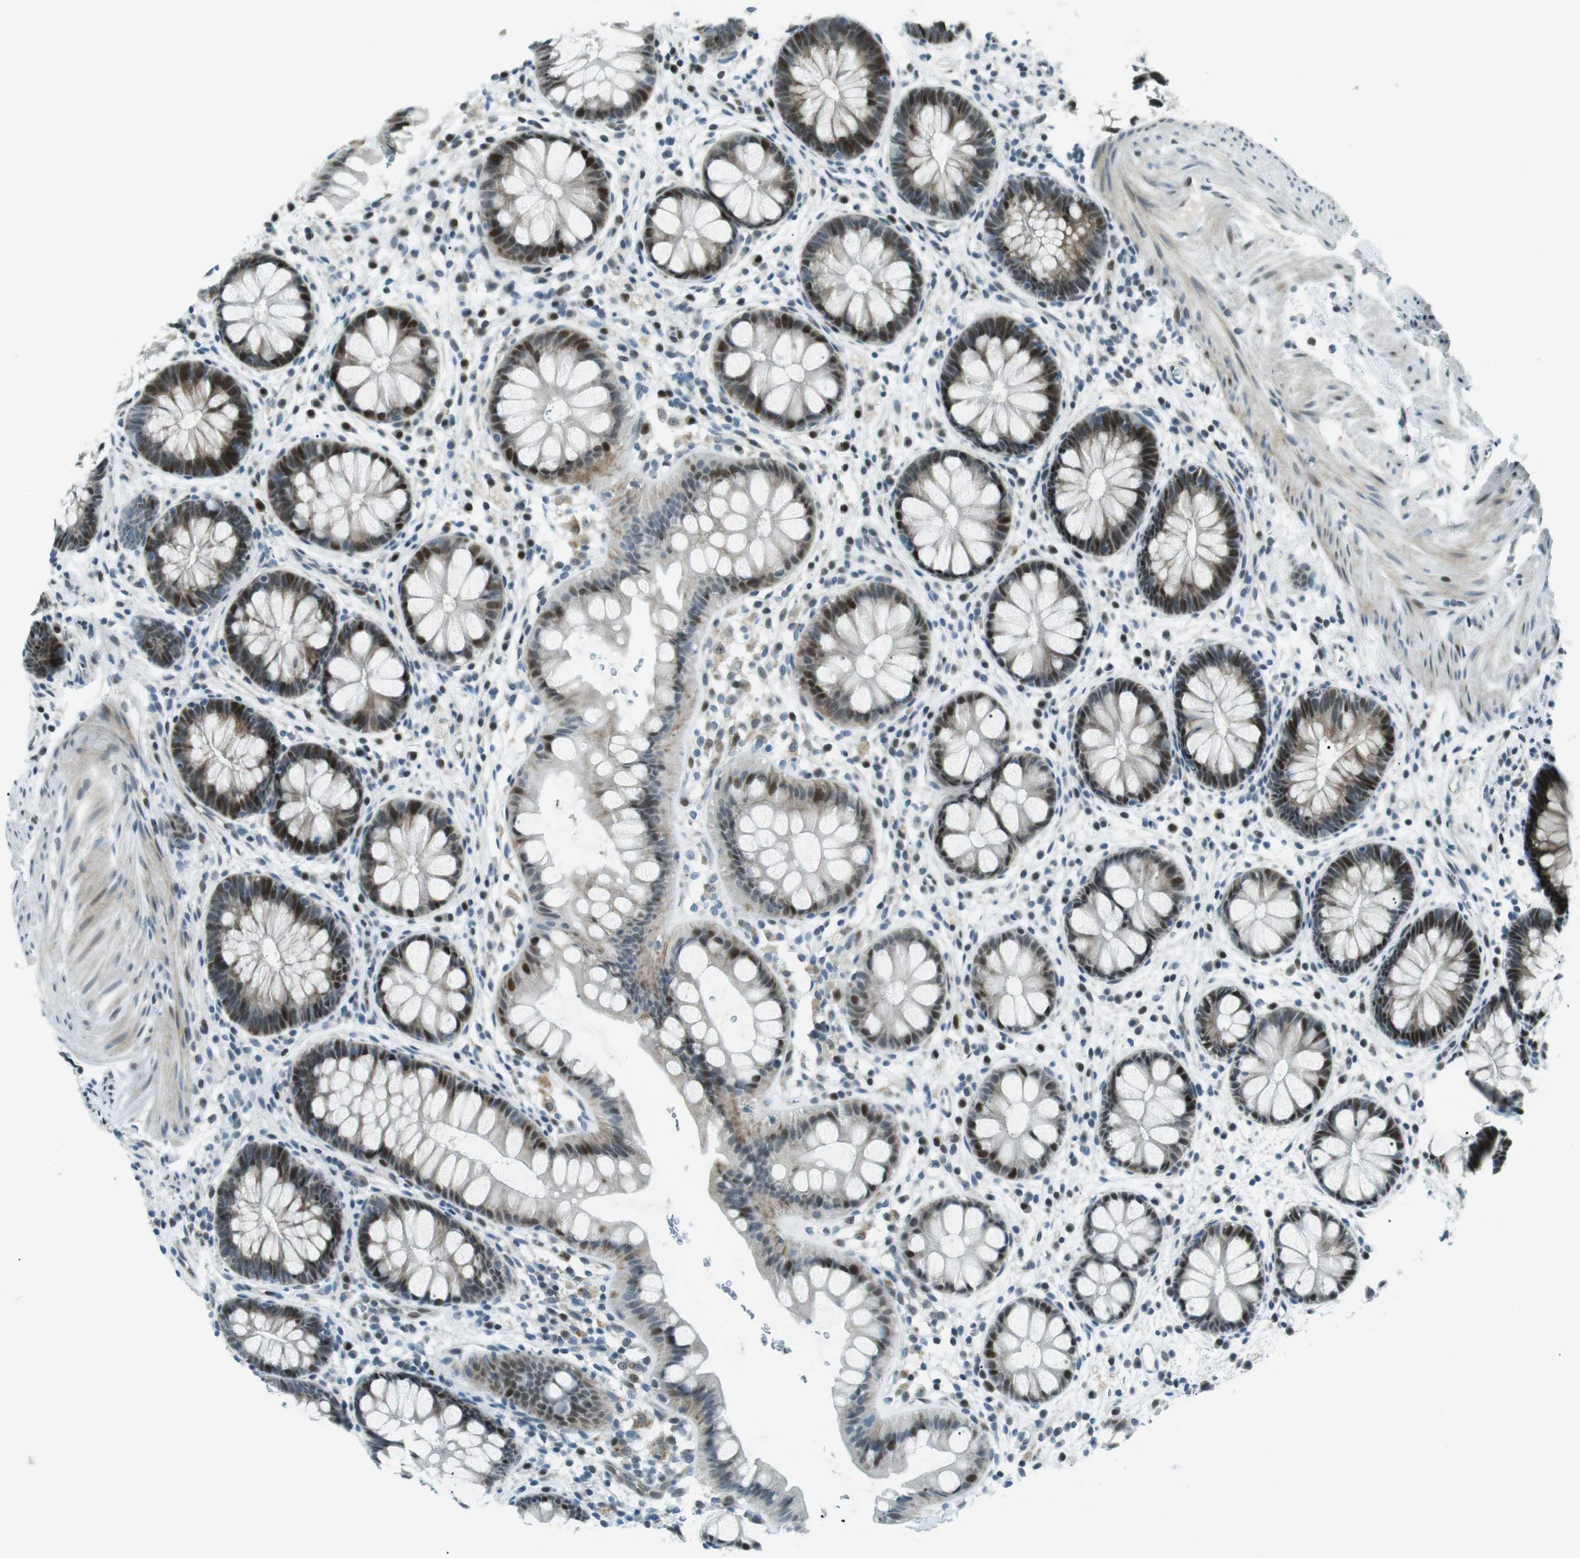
{"staining": {"intensity": "strong", "quantity": "25%-75%", "location": "nuclear"}, "tissue": "rectum", "cell_type": "Glandular cells", "image_type": "normal", "snomed": [{"axis": "morphology", "description": "Normal tissue, NOS"}, {"axis": "topography", "description": "Rectum"}], "caption": "Immunohistochemical staining of benign rectum displays strong nuclear protein expression in approximately 25%-75% of glandular cells.", "gene": "PJA1", "patient": {"sex": "female", "age": 24}}